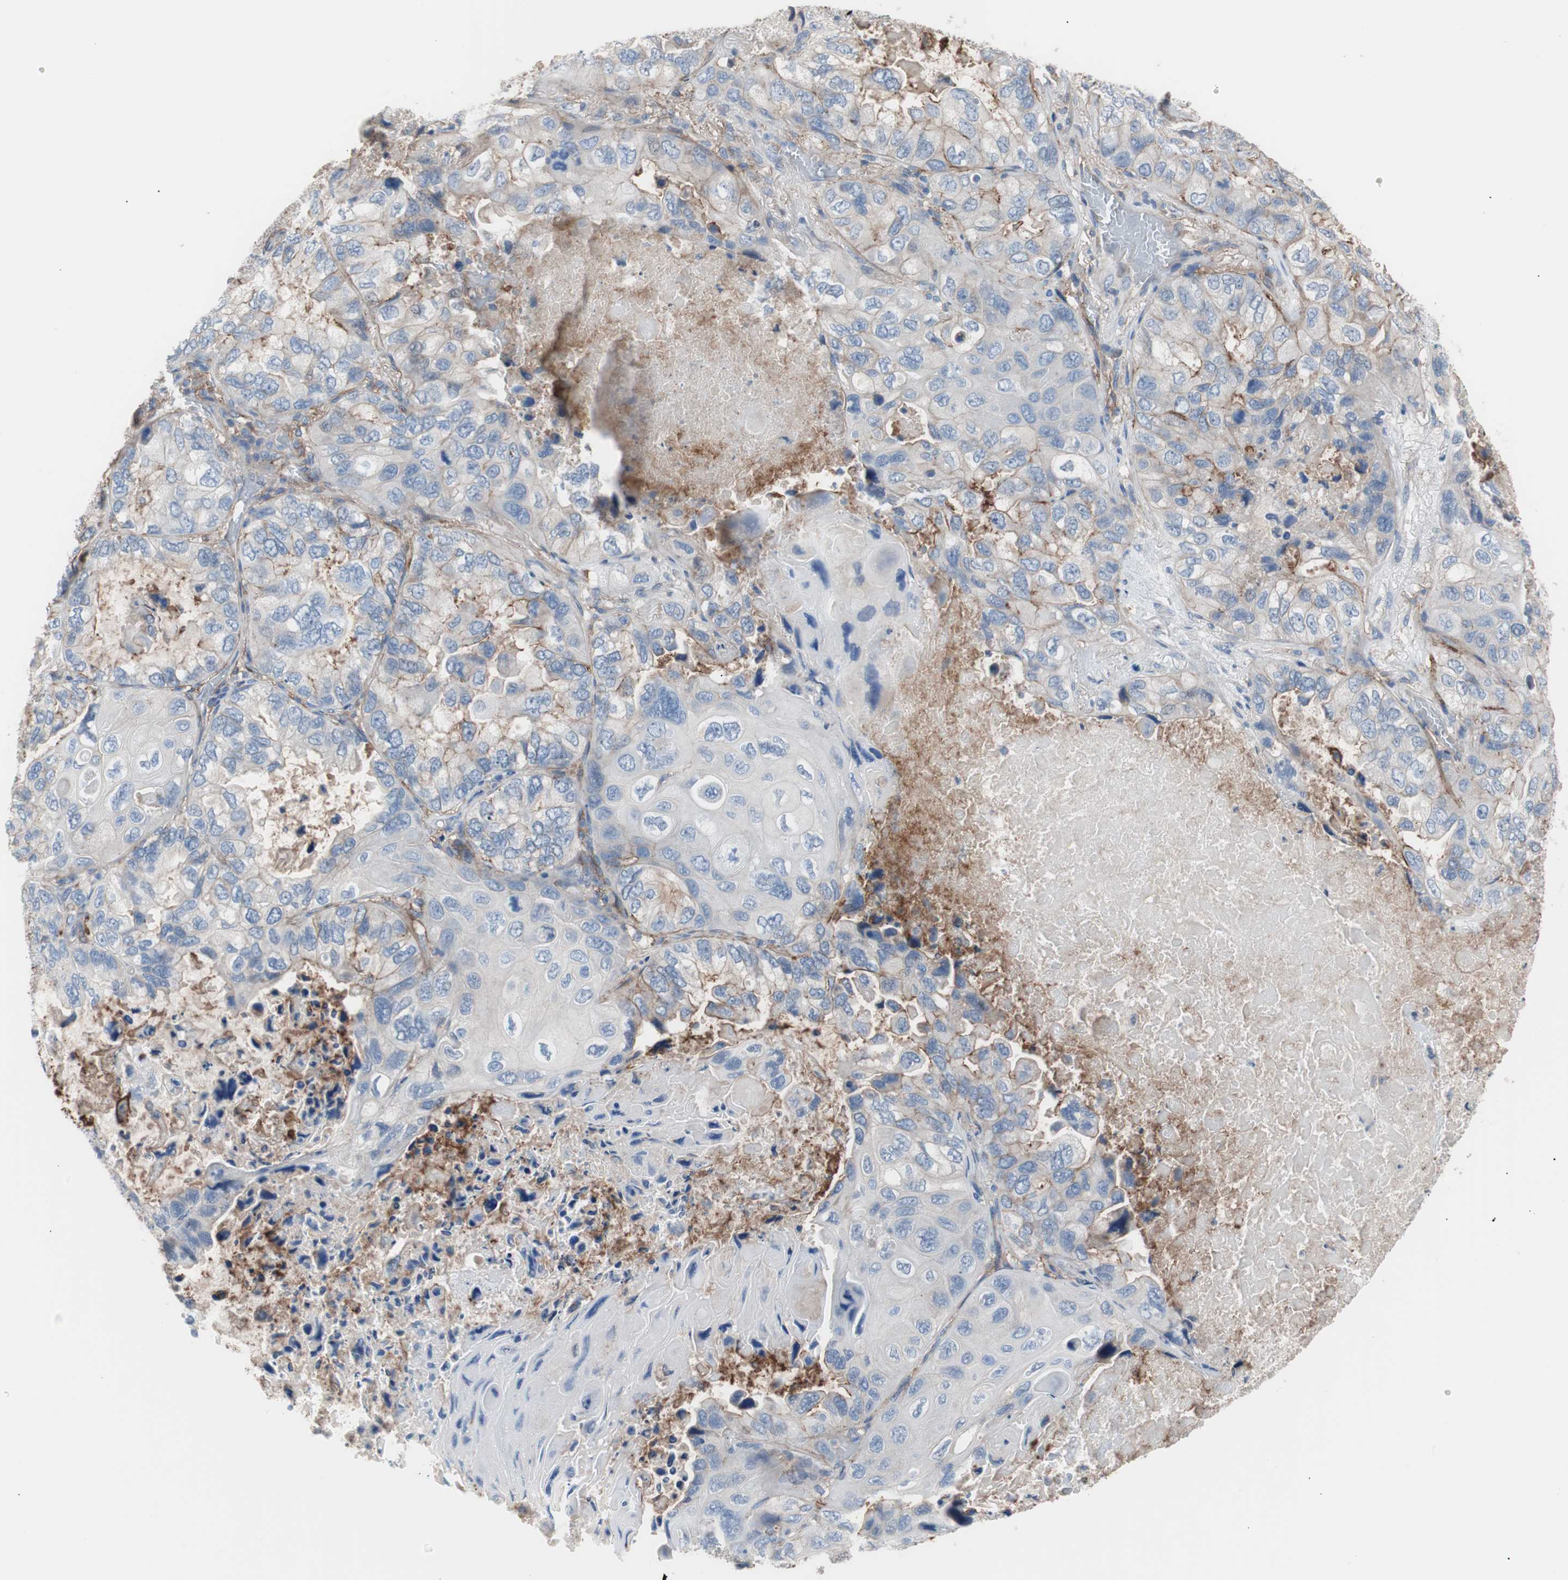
{"staining": {"intensity": "negative", "quantity": "none", "location": "none"}, "tissue": "lung cancer", "cell_type": "Tumor cells", "image_type": "cancer", "snomed": [{"axis": "morphology", "description": "Squamous cell carcinoma, NOS"}, {"axis": "topography", "description": "Lung"}], "caption": "Immunohistochemistry photomicrograph of human lung squamous cell carcinoma stained for a protein (brown), which demonstrates no staining in tumor cells.", "gene": "CD81", "patient": {"sex": "female", "age": 73}}